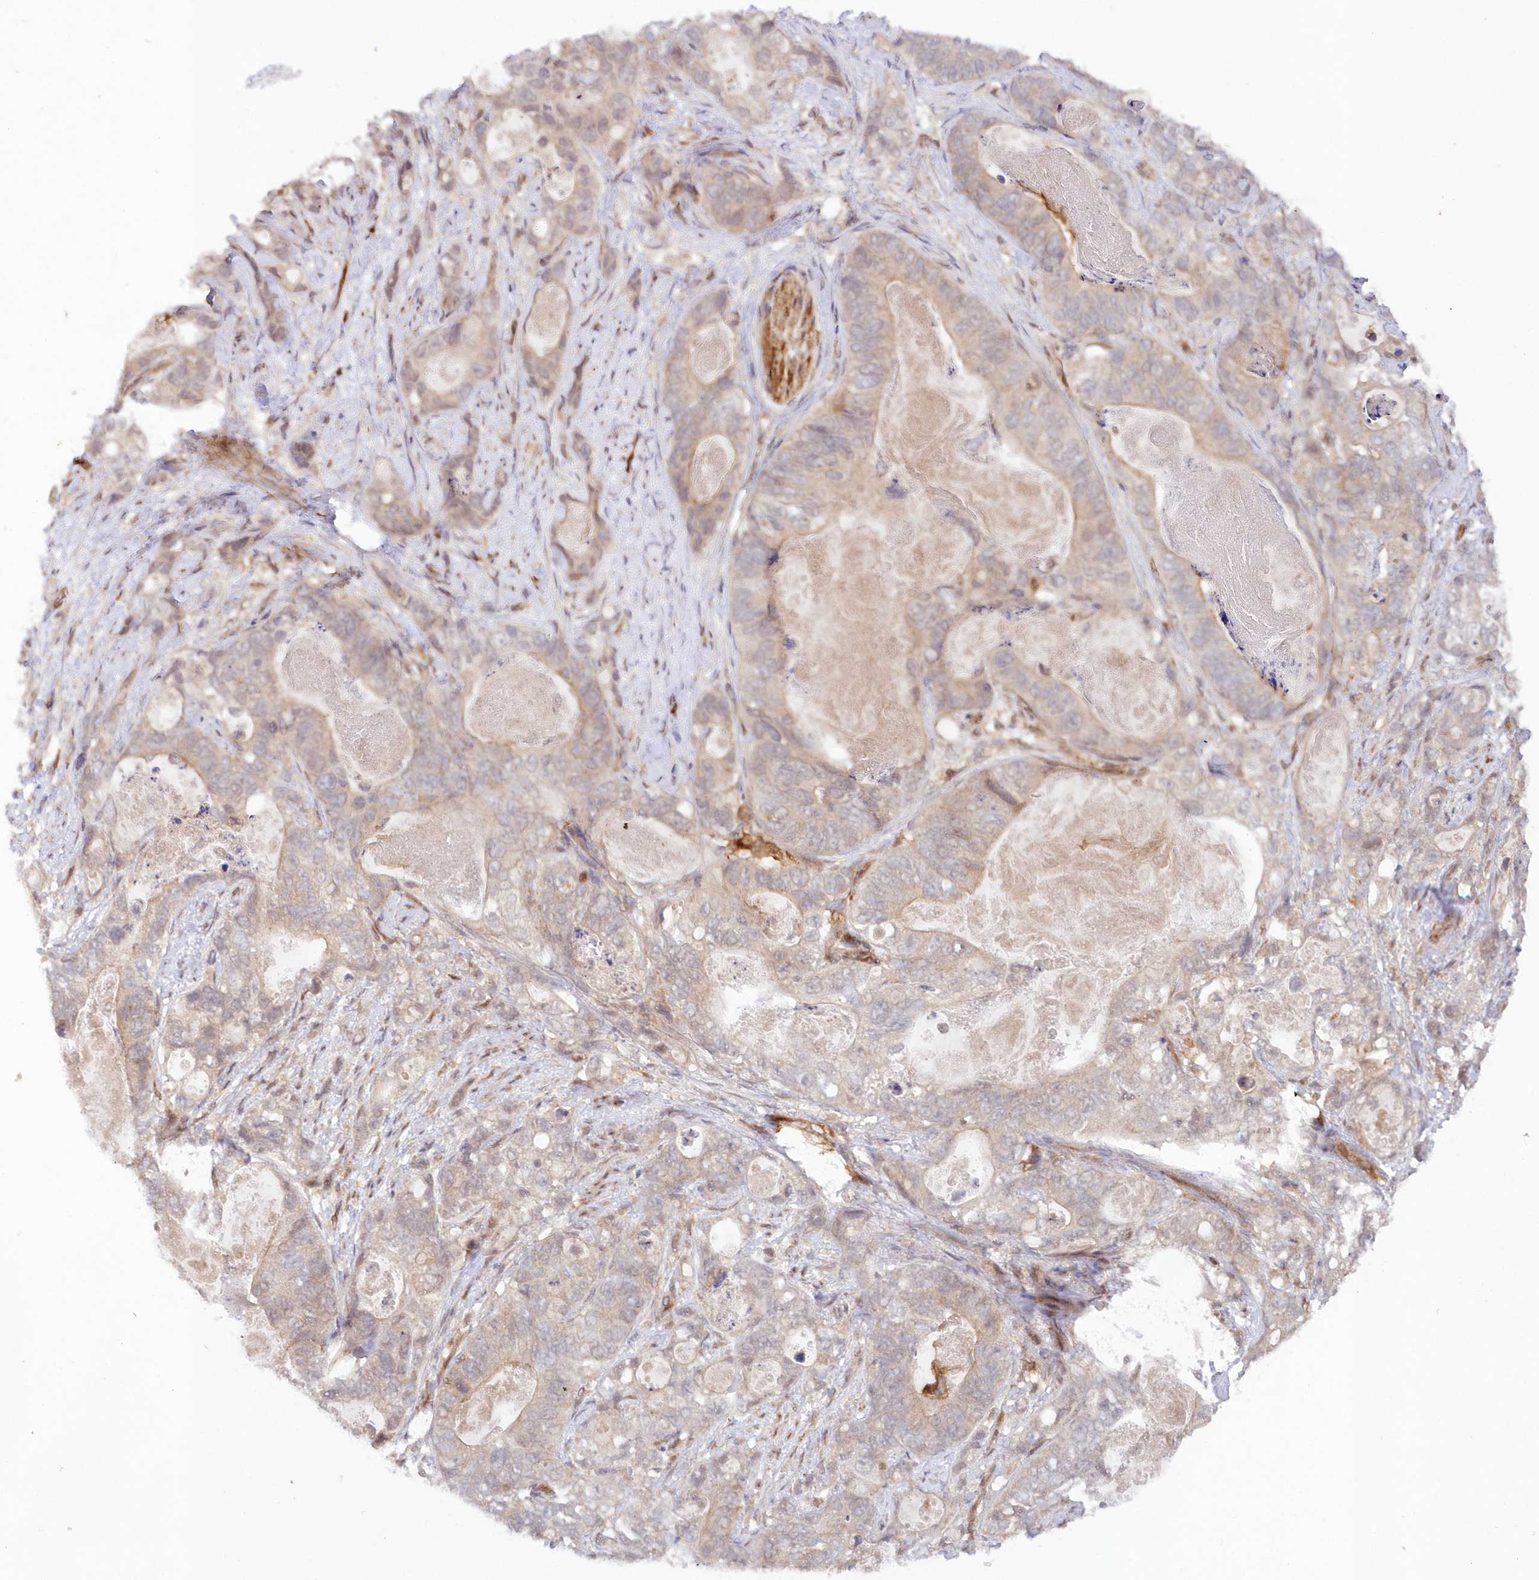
{"staining": {"intensity": "weak", "quantity": "25%-75%", "location": "cytoplasmic/membranous"}, "tissue": "stomach cancer", "cell_type": "Tumor cells", "image_type": "cancer", "snomed": [{"axis": "morphology", "description": "Normal tissue, NOS"}, {"axis": "morphology", "description": "Adenocarcinoma, NOS"}, {"axis": "topography", "description": "Stomach"}], "caption": "IHC of adenocarcinoma (stomach) exhibits low levels of weak cytoplasmic/membranous positivity in approximately 25%-75% of tumor cells. (Brightfield microscopy of DAB IHC at high magnification).", "gene": "GBE1", "patient": {"sex": "female", "age": 89}}